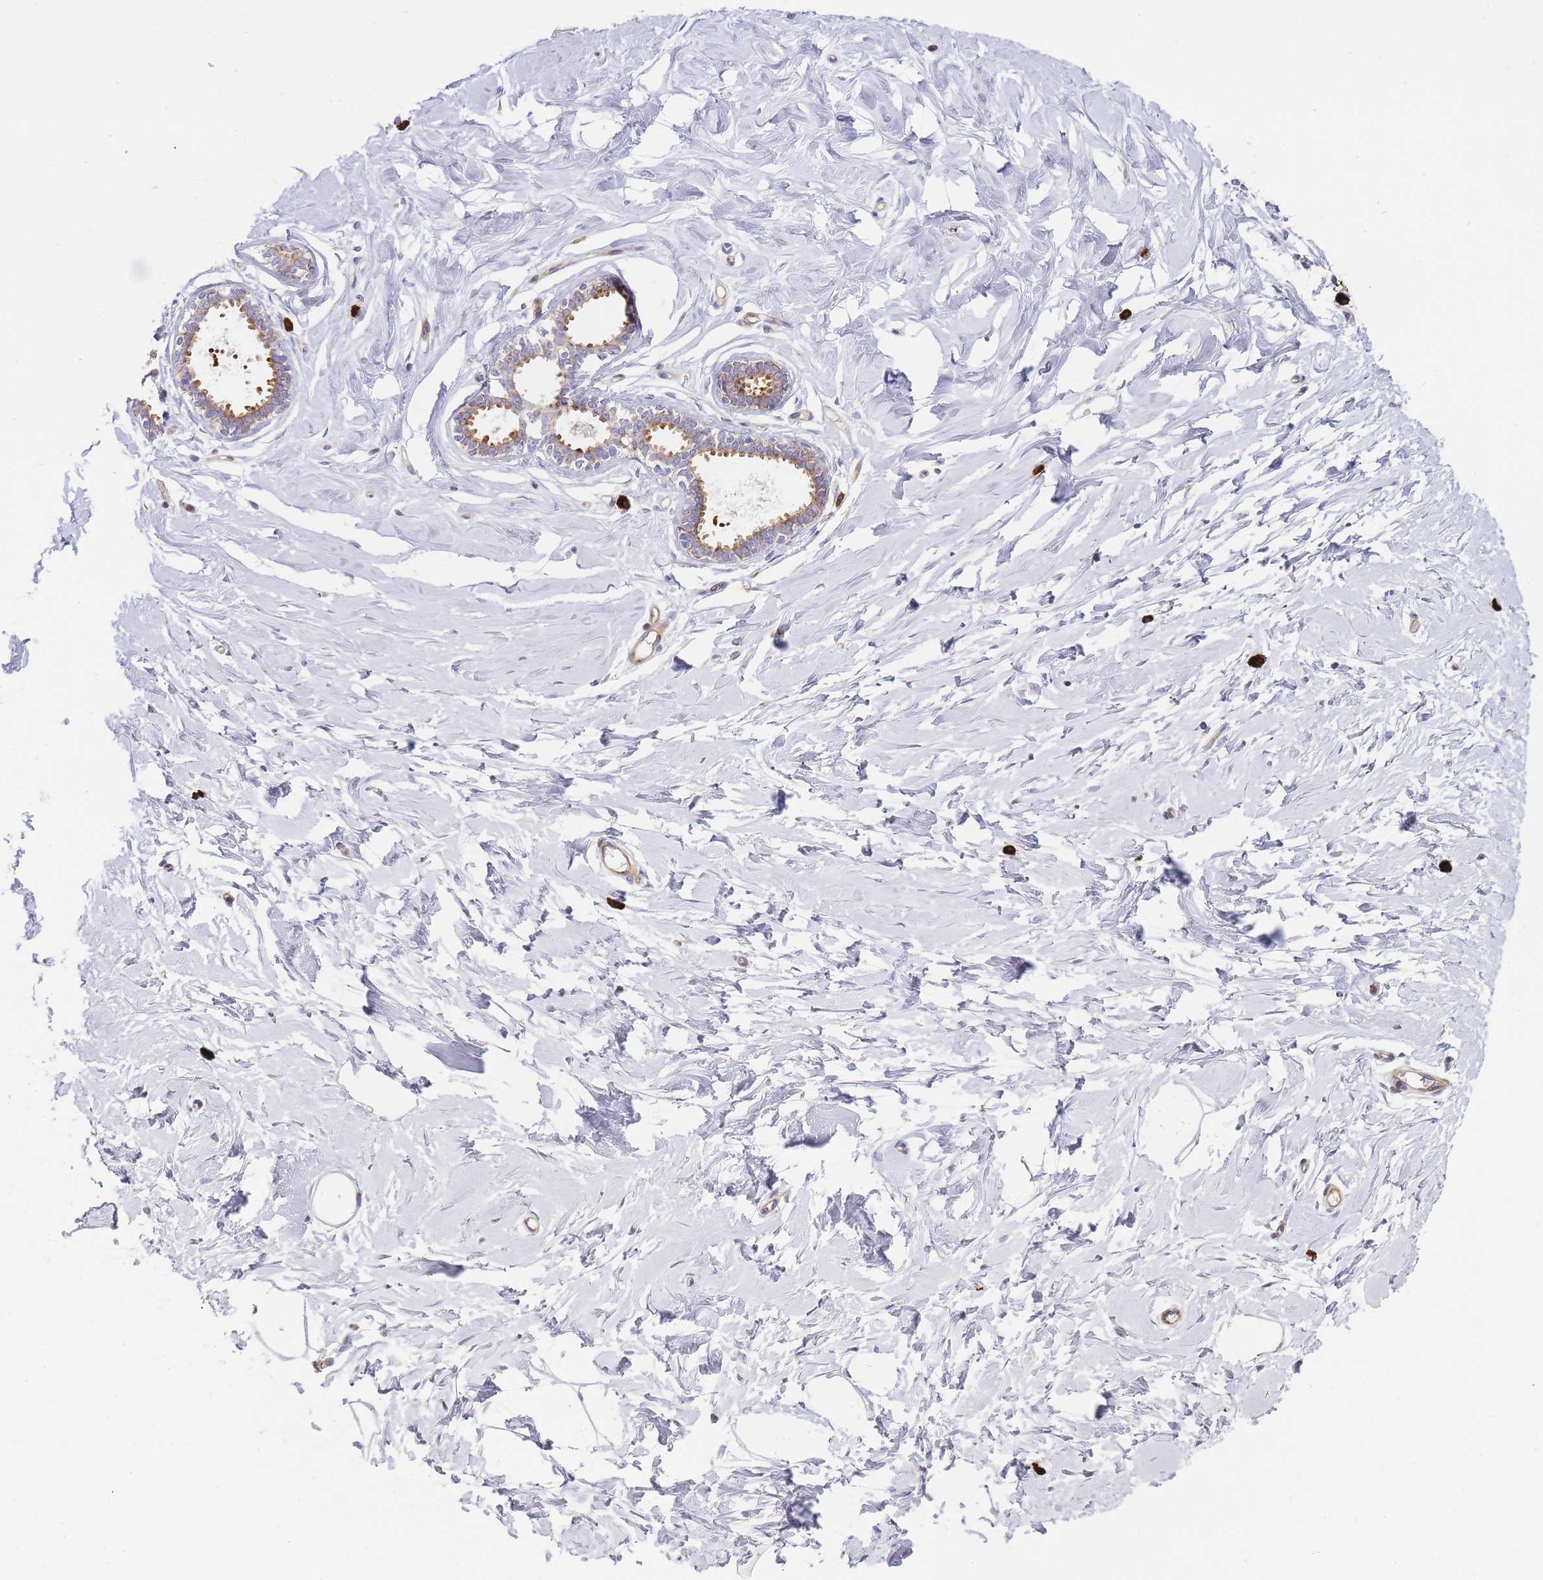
{"staining": {"intensity": "negative", "quantity": "none", "location": "none"}, "tissue": "breast", "cell_type": "Adipocytes", "image_type": "normal", "snomed": [{"axis": "morphology", "description": "Normal tissue, NOS"}, {"axis": "topography", "description": "Breast"}], "caption": "IHC micrograph of unremarkable breast: human breast stained with DAB shows no significant protein positivity in adipocytes. (Brightfield microscopy of DAB (3,3'-diaminobenzidine) immunohistochemistry at high magnification).", "gene": "ATP5MC2", "patient": {"sex": "female", "age": 23}}